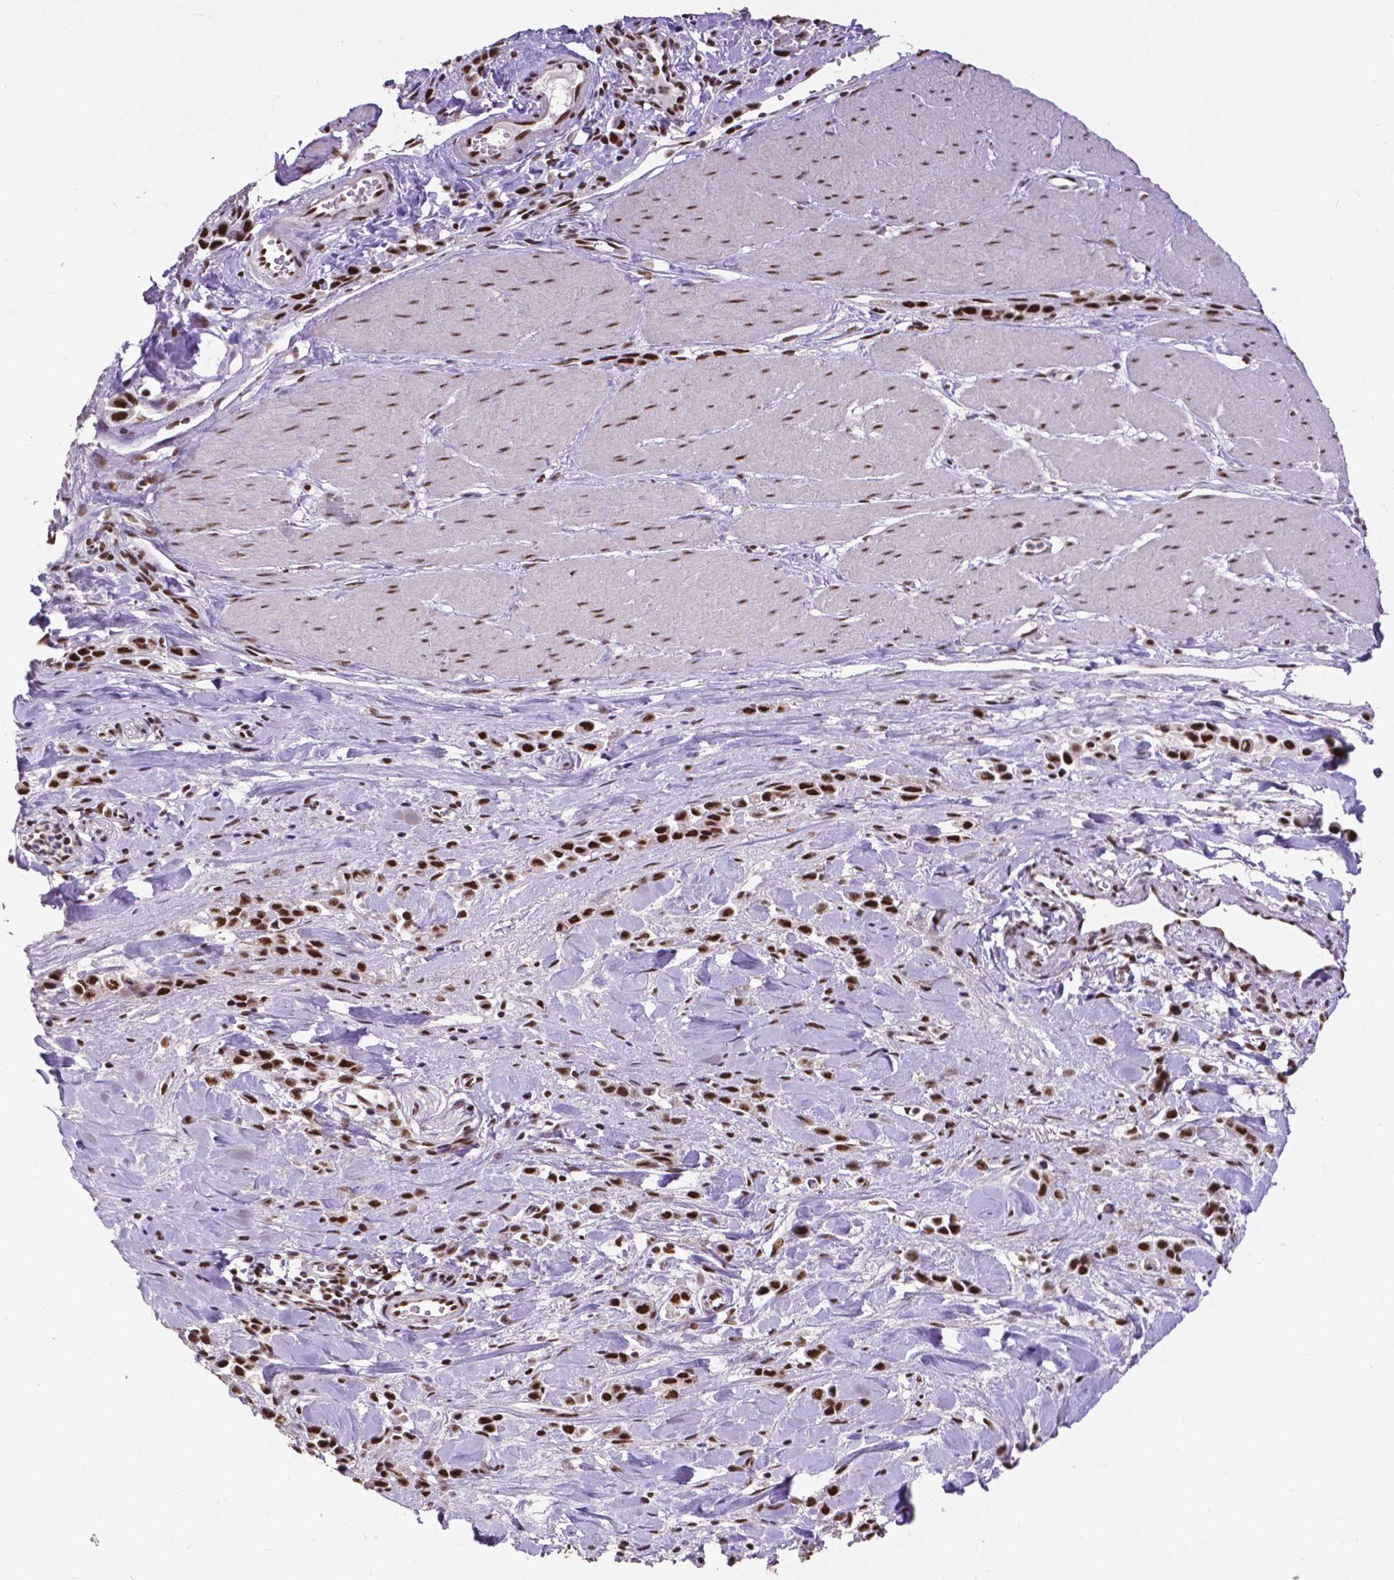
{"staining": {"intensity": "strong", "quantity": ">75%", "location": "nuclear"}, "tissue": "stomach cancer", "cell_type": "Tumor cells", "image_type": "cancer", "snomed": [{"axis": "morphology", "description": "Adenocarcinoma, NOS"}, {"axis": "topography", "description": "Stomach"}], "caption": "Protein expression analysis of human stomach cancer (adenocarcinoma) reveals strong nuclear positivity in about >75% of tumor cells. (IHC, brightfield microscopy, high magnification).", "gene": "ATRX", "patient": {"sex": "male", "age": 47}}